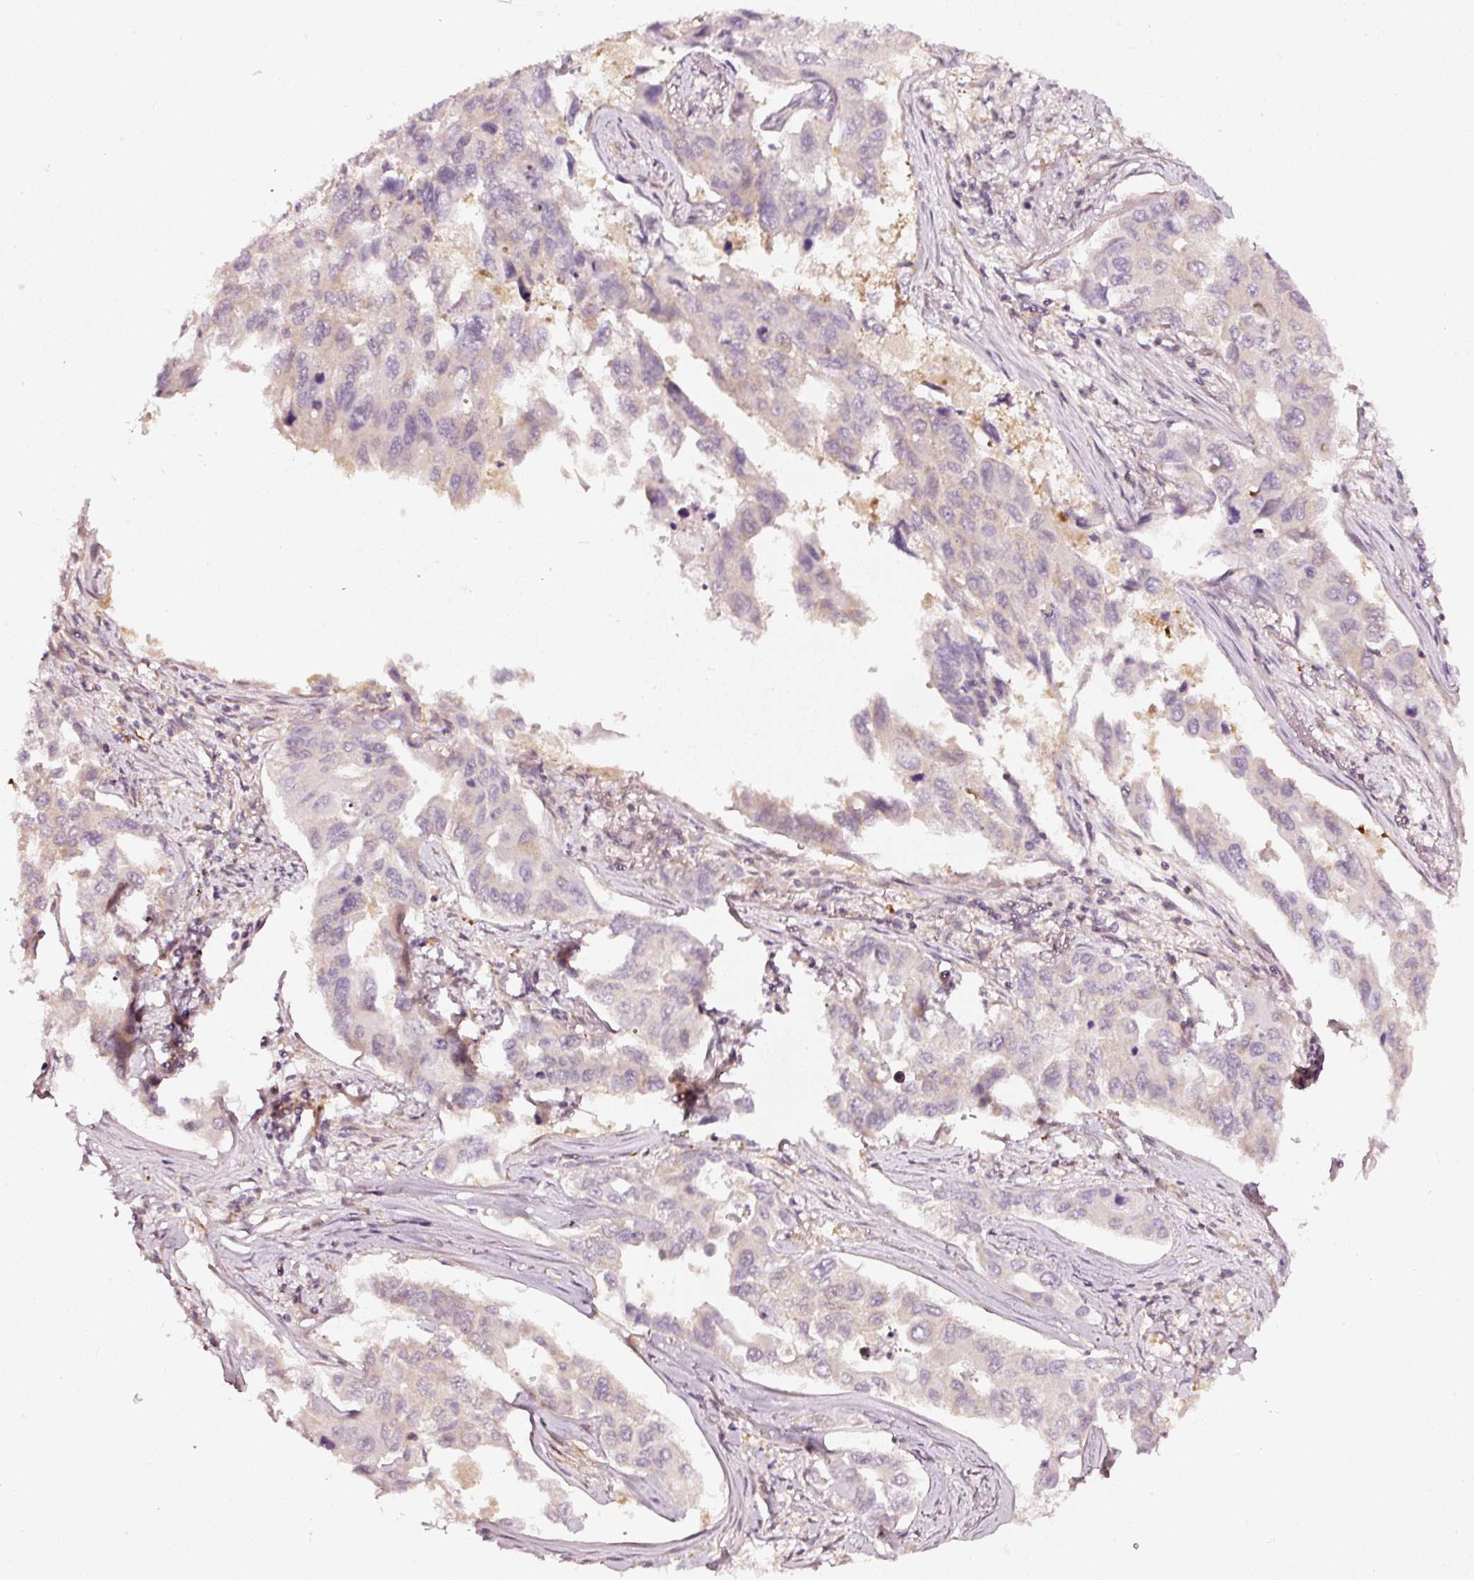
{"staining": {"intensity": "weak", "quantity": "<25%", "location": "cytoplasmic/membranous"}, "tissue": "lung cancer", "cell_type": "Tumor cells", "image_type": "cancer", "snomed": [{"axis": "morphology", "description": "Adenocarcinoma, NOS"}, {"axis": "topography", "description": "Lung"}], "caption": "Histopathology image shows no significant protein positivity in tumor cells of lung cancer.", "gene": "ASMTL", "patient": {"sex": "male", "age": 64}}